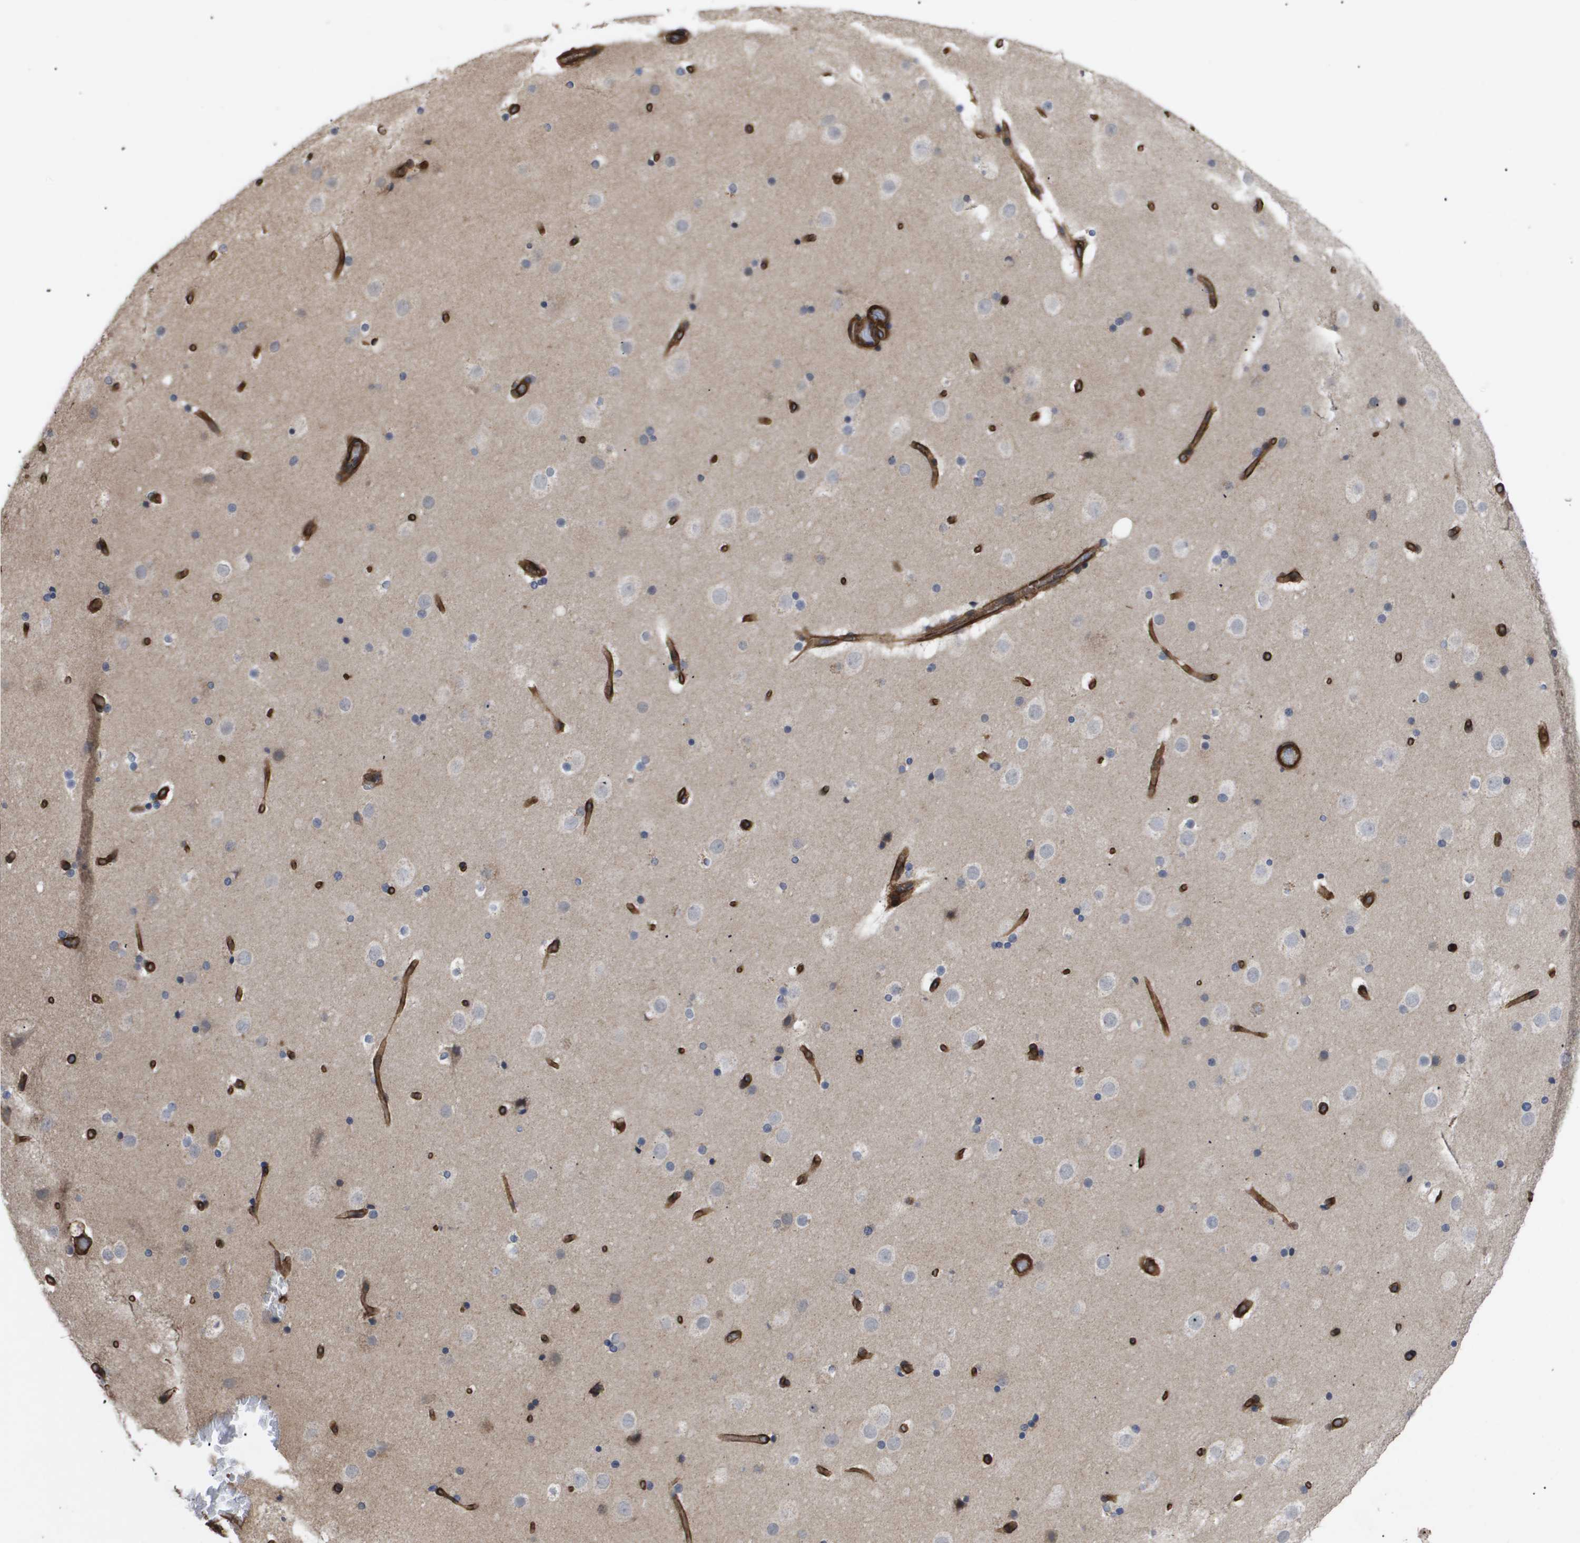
{"staining": {"intensity": "strong", "quantity": ">75%", "location": "cytoplasmic/membranous"}, "tissue": "cerebral cortex", "cell_type": "Endothelial cells", "image_type": "normal", "snomed": [{"axis": "morphology", "description": "Normal tissue, NOS"}, {"axis": "topography", "description": "Cerebral cortex"}], "caption": "Immunohistochemical staining of normal cerebral cortex exhibits high levels of strong cytoplasmic/membranous expression in approximately >75% of endothelial cells.", "gene": "TNS1", "patient": {"sex": "male", "age": 57}}